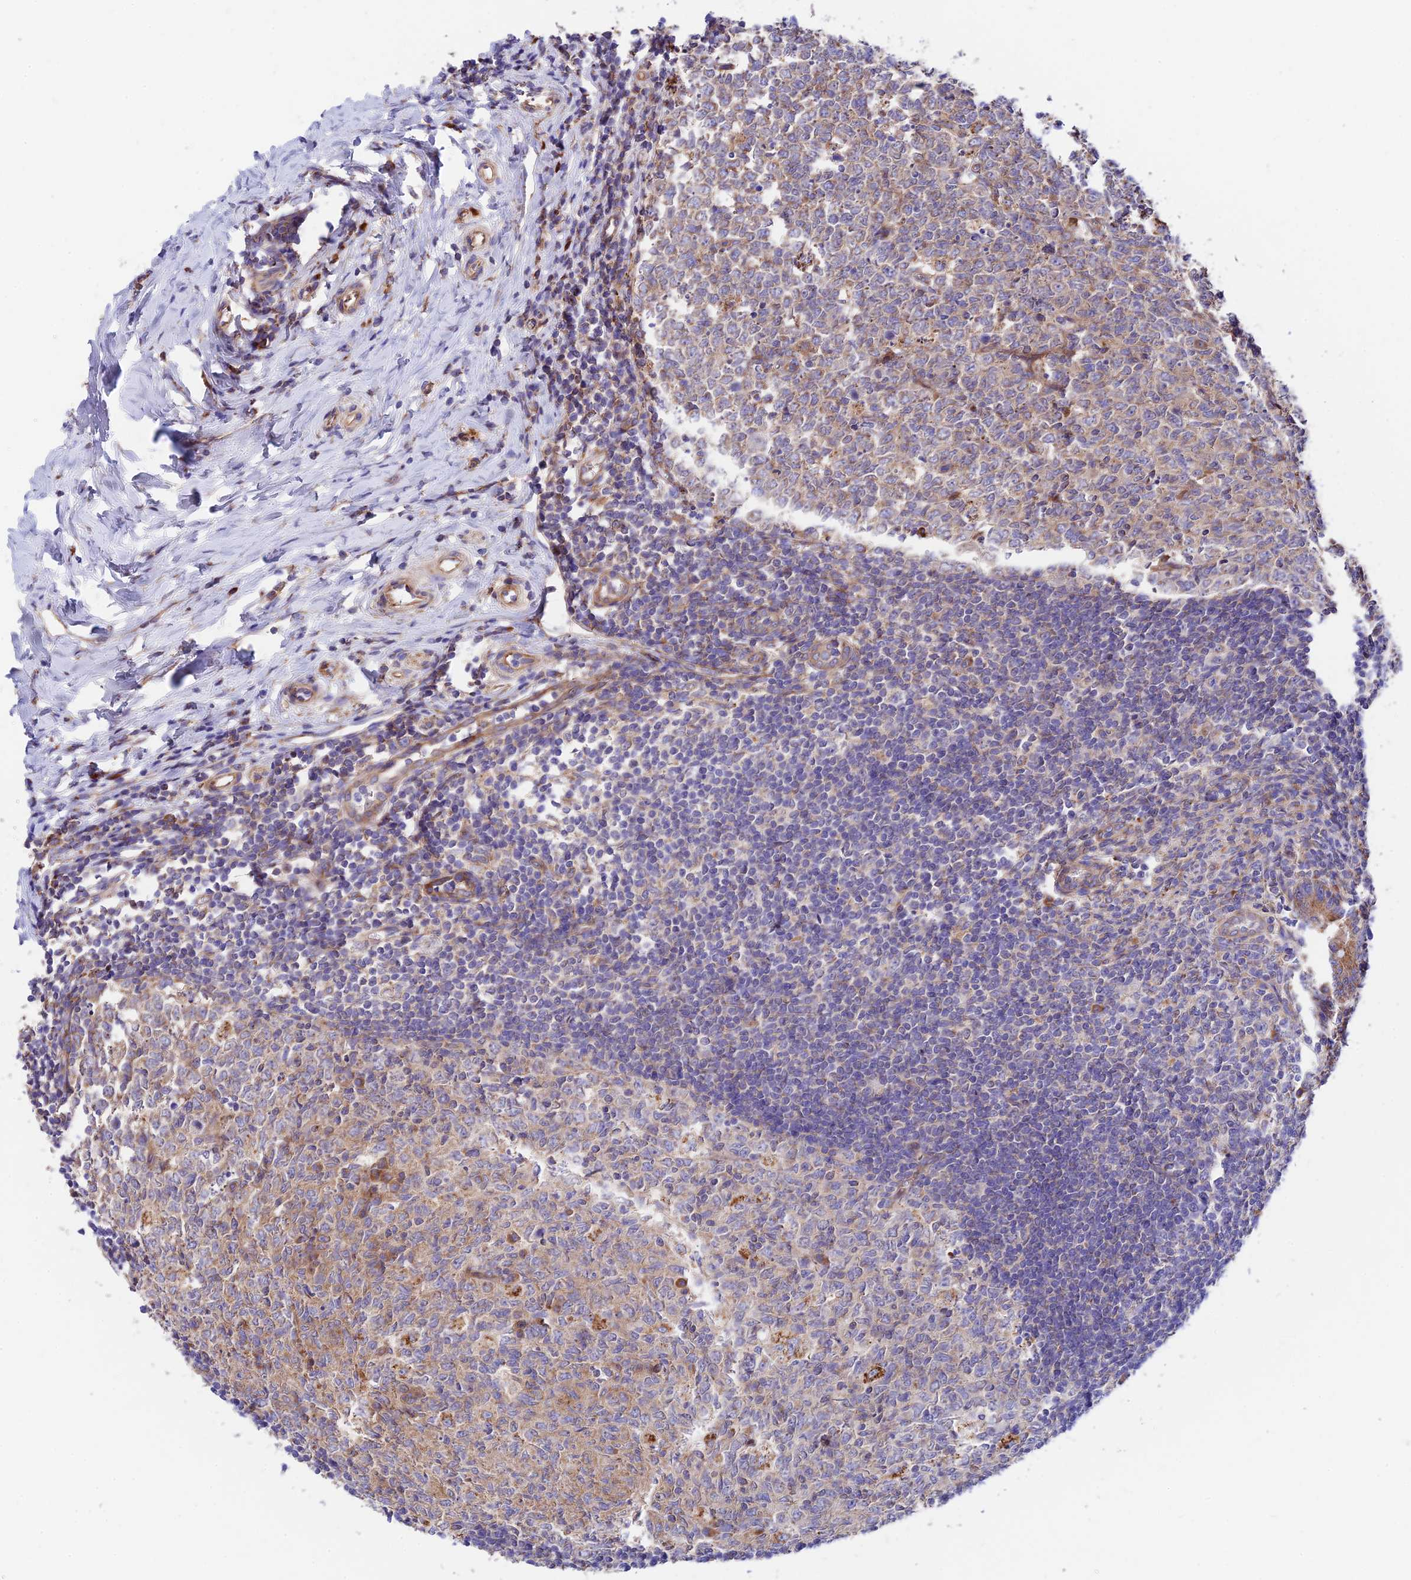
{"staining": {"intensity": "moderate", "quantity": ">75%", "location": "cytoplasmic/membranous"}, "tissue": "appendix", "cell_type": "Glandular cells", "image_type": "normal", "snomed": [{"axis": "morphology", "description": "Normal tissue, NOS"}, {"axis": "topography", "description": "Appendix"}], "caption": "Protein positivity by IHC exhibits moderate cytoplasmic/membranous expression in about >75% of glandular cells in normal appendix. (IHC, brightfield microscopy, high magnification).", "gene": "VPS13C", "patient": {"sex": "male", "age": 14}}